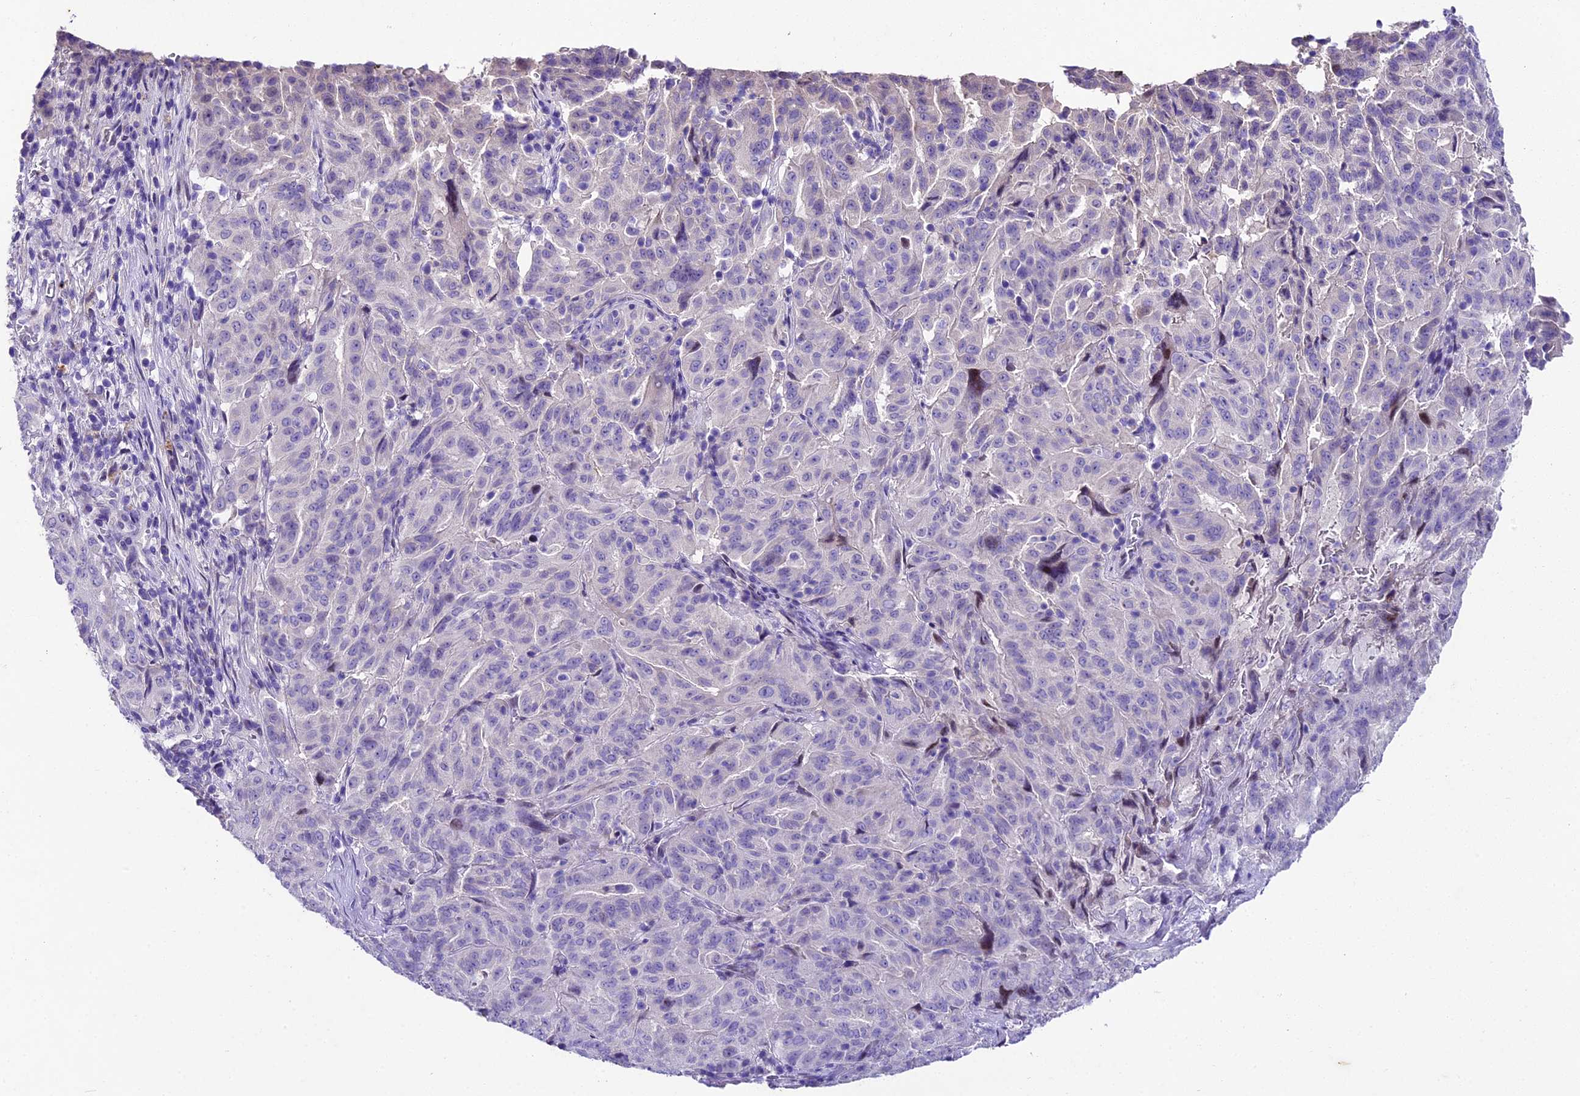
{"staining": {"intensity": "negative", "quantity": "none", "location": "none"}, "tissue": "pancreatic cancer", "cell_type": "Tumor cells", "image_type": "cancer", "snomed": [{"axis": "morphology", "description": "Adenocarcinoma, NOS"}, {"axis": "topography", "description": "Pancreas"}], "caption": "This is a photomicrograph of immunohistochemistry (IHC) staining of pancreatic cancer, which shows no expression in tumor cells.", "gene": "IFT140", "patient": {"sex": "male", "age": 63}}